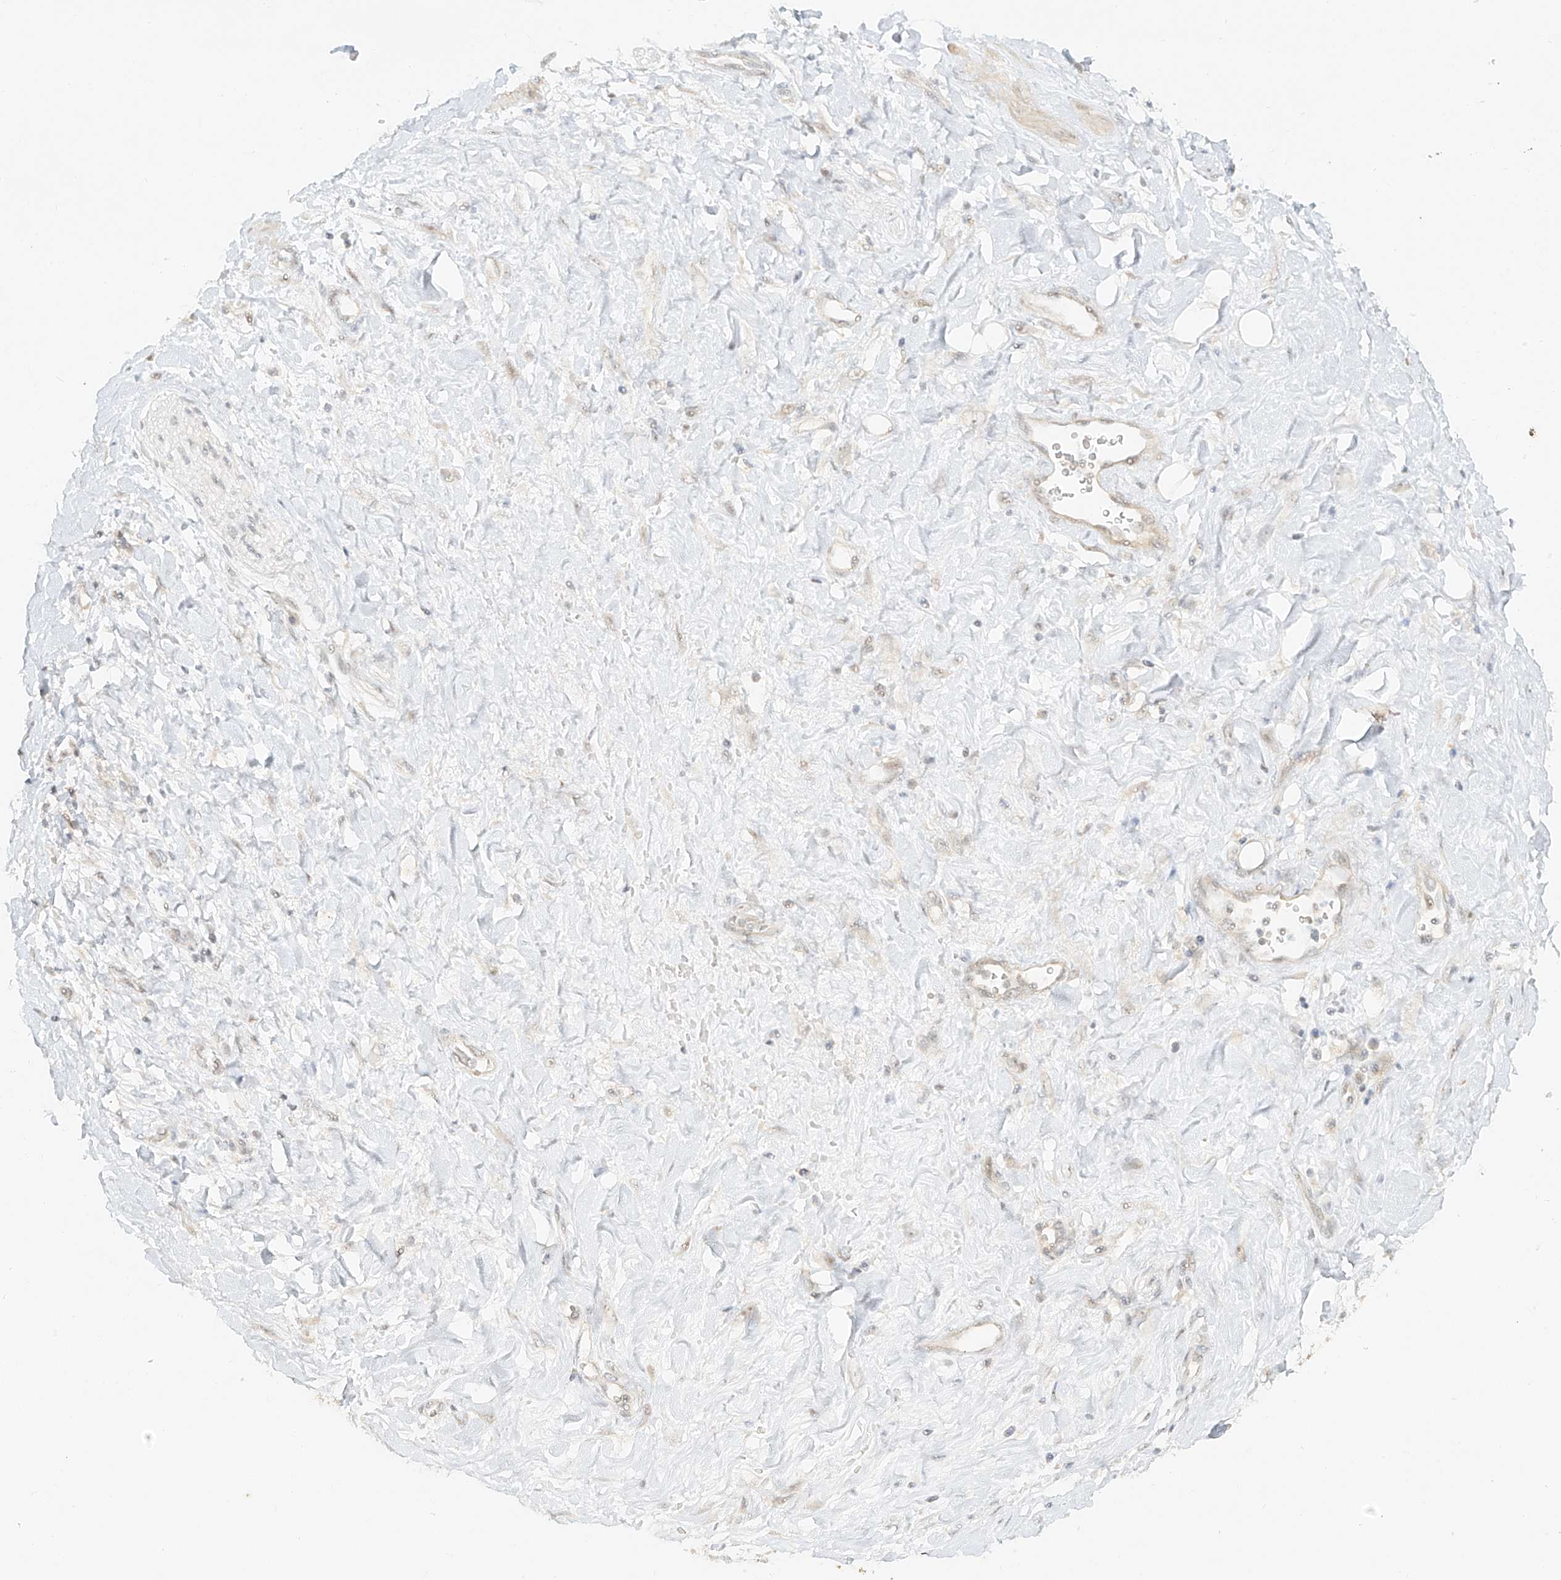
{"staining": {"intensity": "negative", "quantity": "none", "location": "none"}, "tissue": "adipose tissue", "cell_type": "Adipocytes", "image_type": "normal", "snomed": [{"axis": "morphology", "description": "Normal tissue, NOS"}, {"axis": "morphology", "description": "Adenocarcinoma, NOS"}, {"axis": "topography", "description": "Pancreas"}, {"axis": "topography", "description": "Peripheral nerve tissue"}], "caption": "DAB immunohistochemical staining of benign adipose tissue shows no significant expression in adipocytes.", "gene": "MIPEP", "patient": {"sex": "male", "age": 59}}